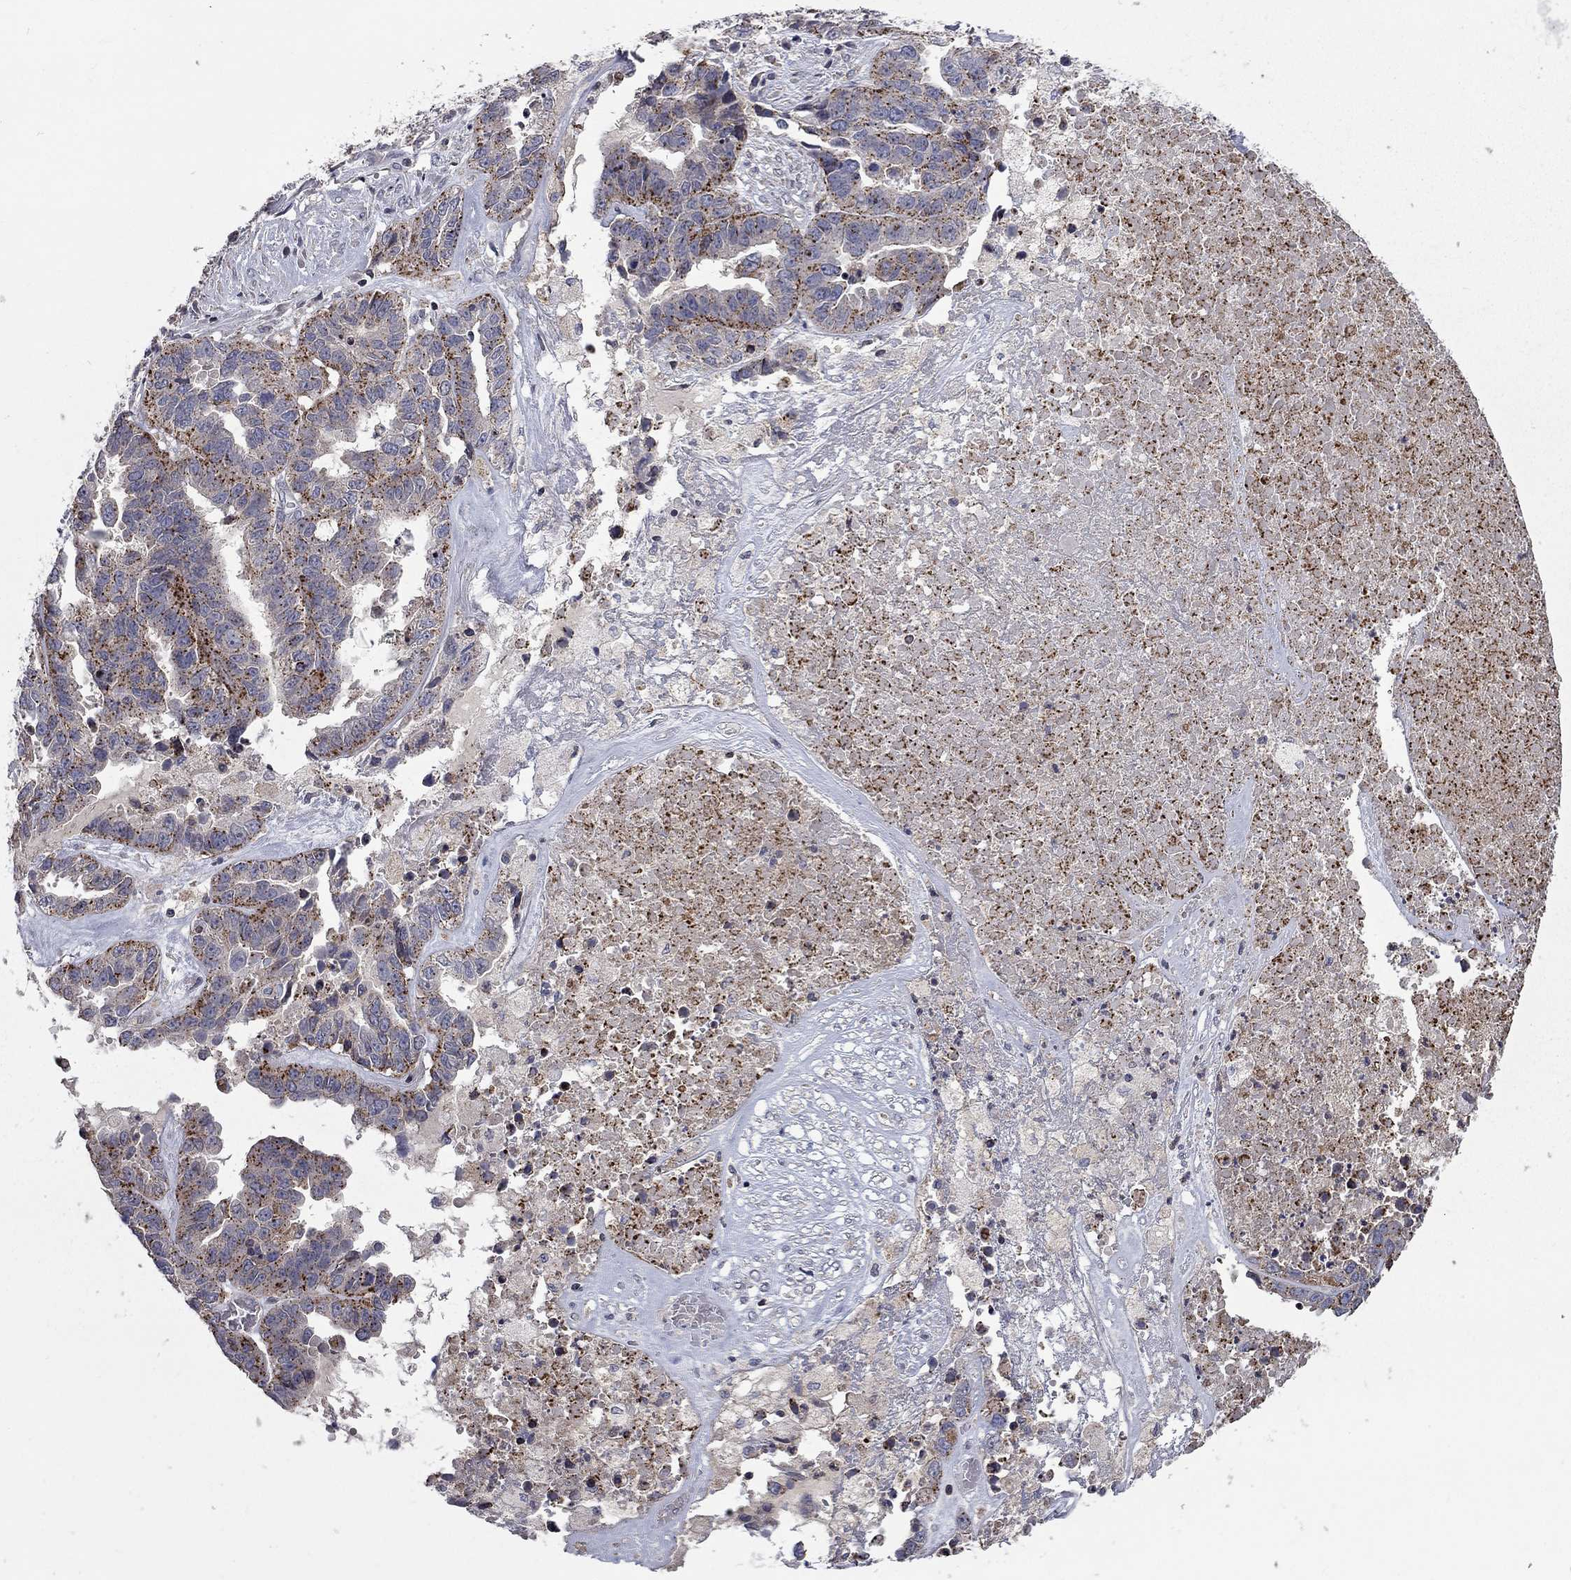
{"staining": {"intensity": "strong", "quantity": "25%-75%", "location": "cytoplasmic/membranous"}, "tissue": "ovarian cancer", "cell_type": "Tumor cells", "image_type": "cancer", "snomed": [{"axis": "morphology", "description": "Cystadenocarcinoma, serous, NOS"}, {"axis": "topography", "description": "Ovary"}], "caption": "High-power microscopy captured an IHC histopathology image of ovarian serous cystadenocarcinoma, revealing strong cytoplasmic/membranous staining in about 25%-75% of tumor cells.", "gene": "ERN2", "patient": {"sex": "female", "age": 87}}